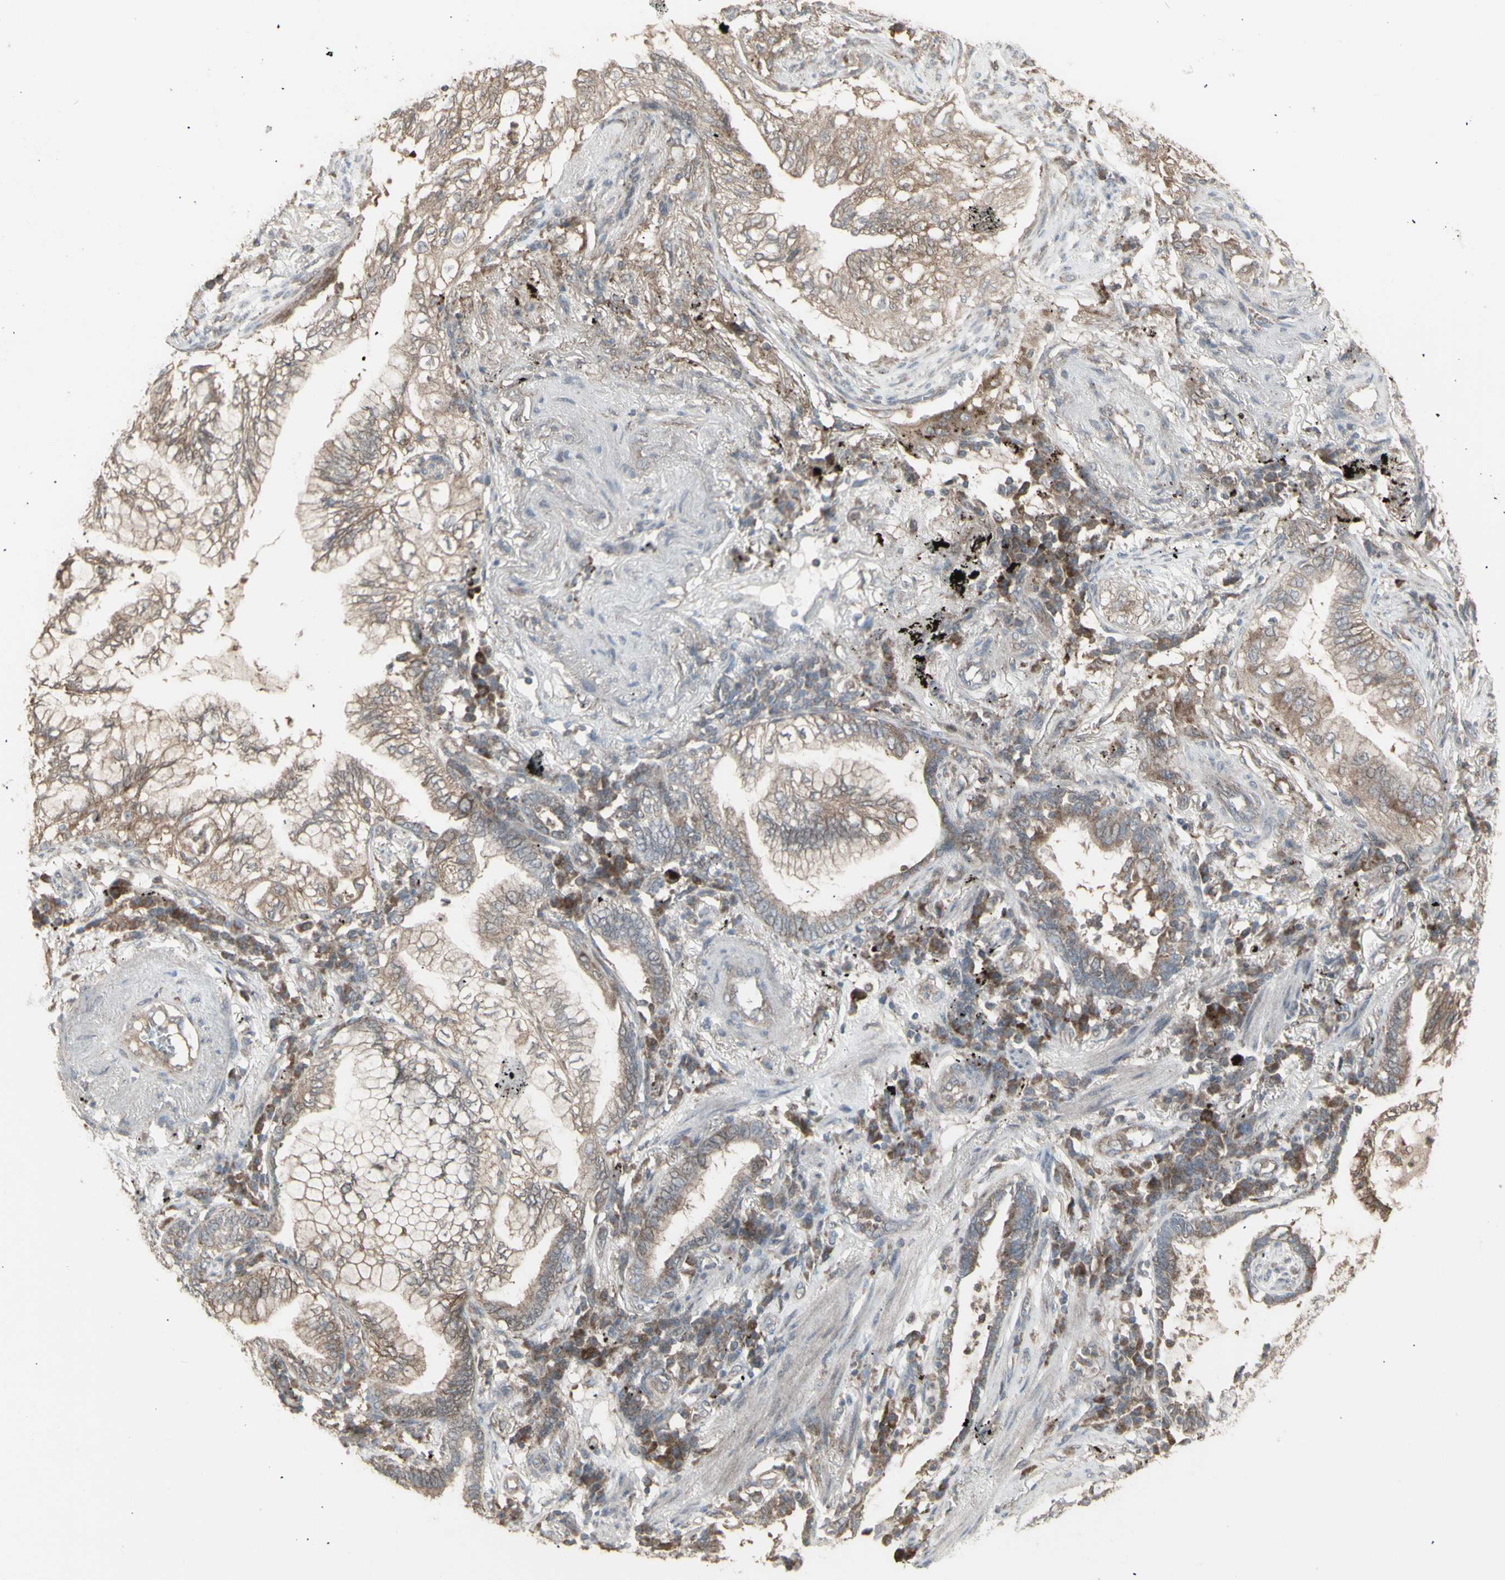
{"staining": {"intensity": "moderate", "quantity": ">75%", "location": "cytoplasmic/membranous"}, "tissue": "lung cancer", "cell_type": "Tumor cells", "image_type": "cancer", "snomed": [{"axis": "morphology", "description": "Normal tissue, NOS"}, {"axis": "morphology", "description": "Adenocarcinoma, NOS"}, {"axis": "topography", "description": "Bronchus"}, {"axis": "topography", "description": "Lung"}], "caption": "Immunohistochemistry of lung adenocarcinoma displays medium levels of moderate cytoplasmic/membranous expression in about >75% of tumor cells.", "gene": "RNASEL", "patient": {"sex": "female", "age": 70}}